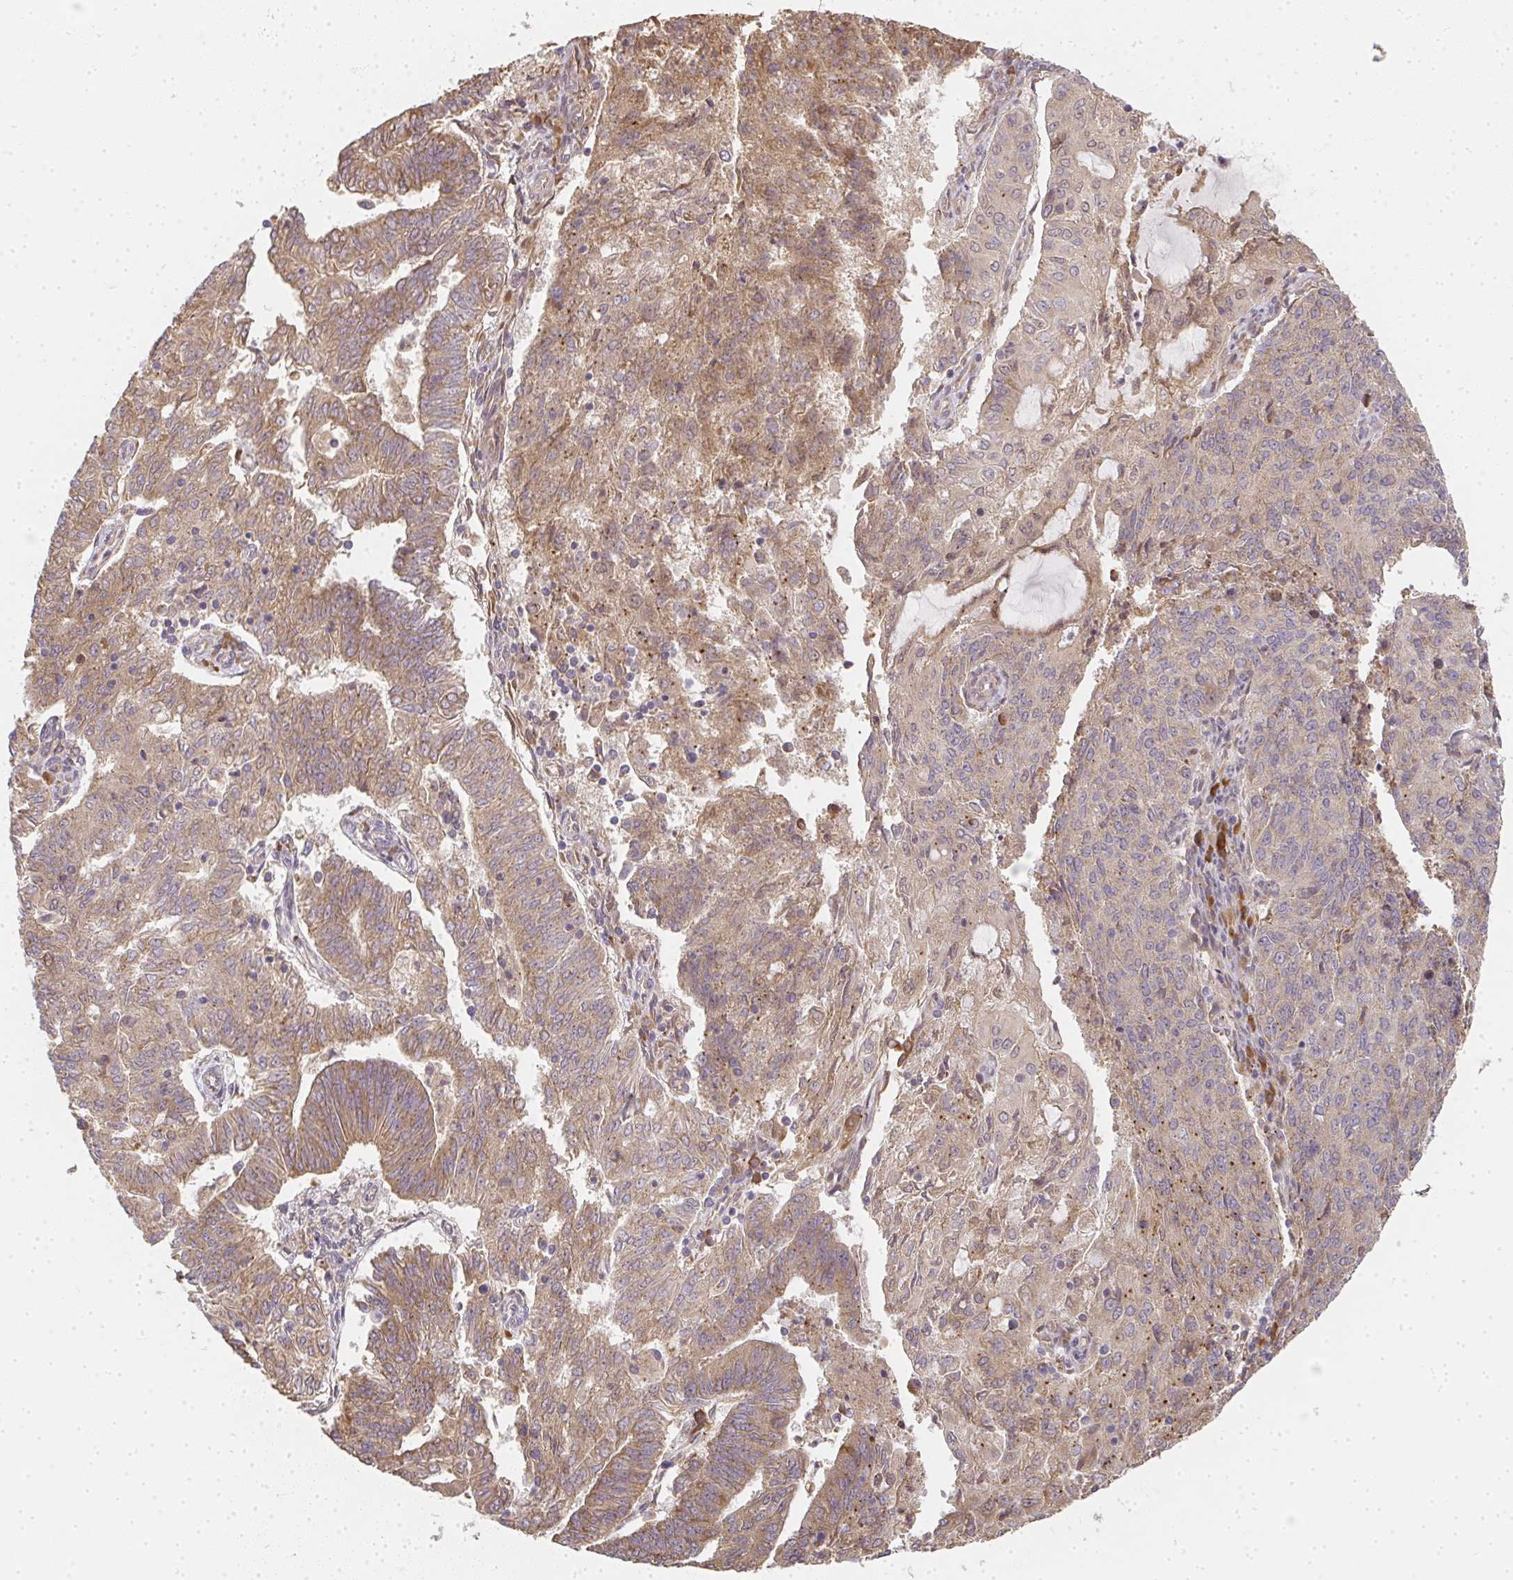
{"staining": {"intensity": "moderate", "quantity": ">75%", "location": "cytoplasmic/membranous"}, "tissue": "endometrial cancer", "cell_type": "Tumor cells", "image_type": "cancer", "snomed": [{"axis": "morphology", "description": "Adenocarcinoma, NOS"}, {"axis": "topography", "description": "Endometrium"}], "caption": "Protein expression analysis of endometrial cancer (adenocarcinoma) displays moderate cytoplasmic/membranous staining in about >75% of tumor cells.", "gene": "SLC35B3", "patient": {"sex": "female", "age": 82}}